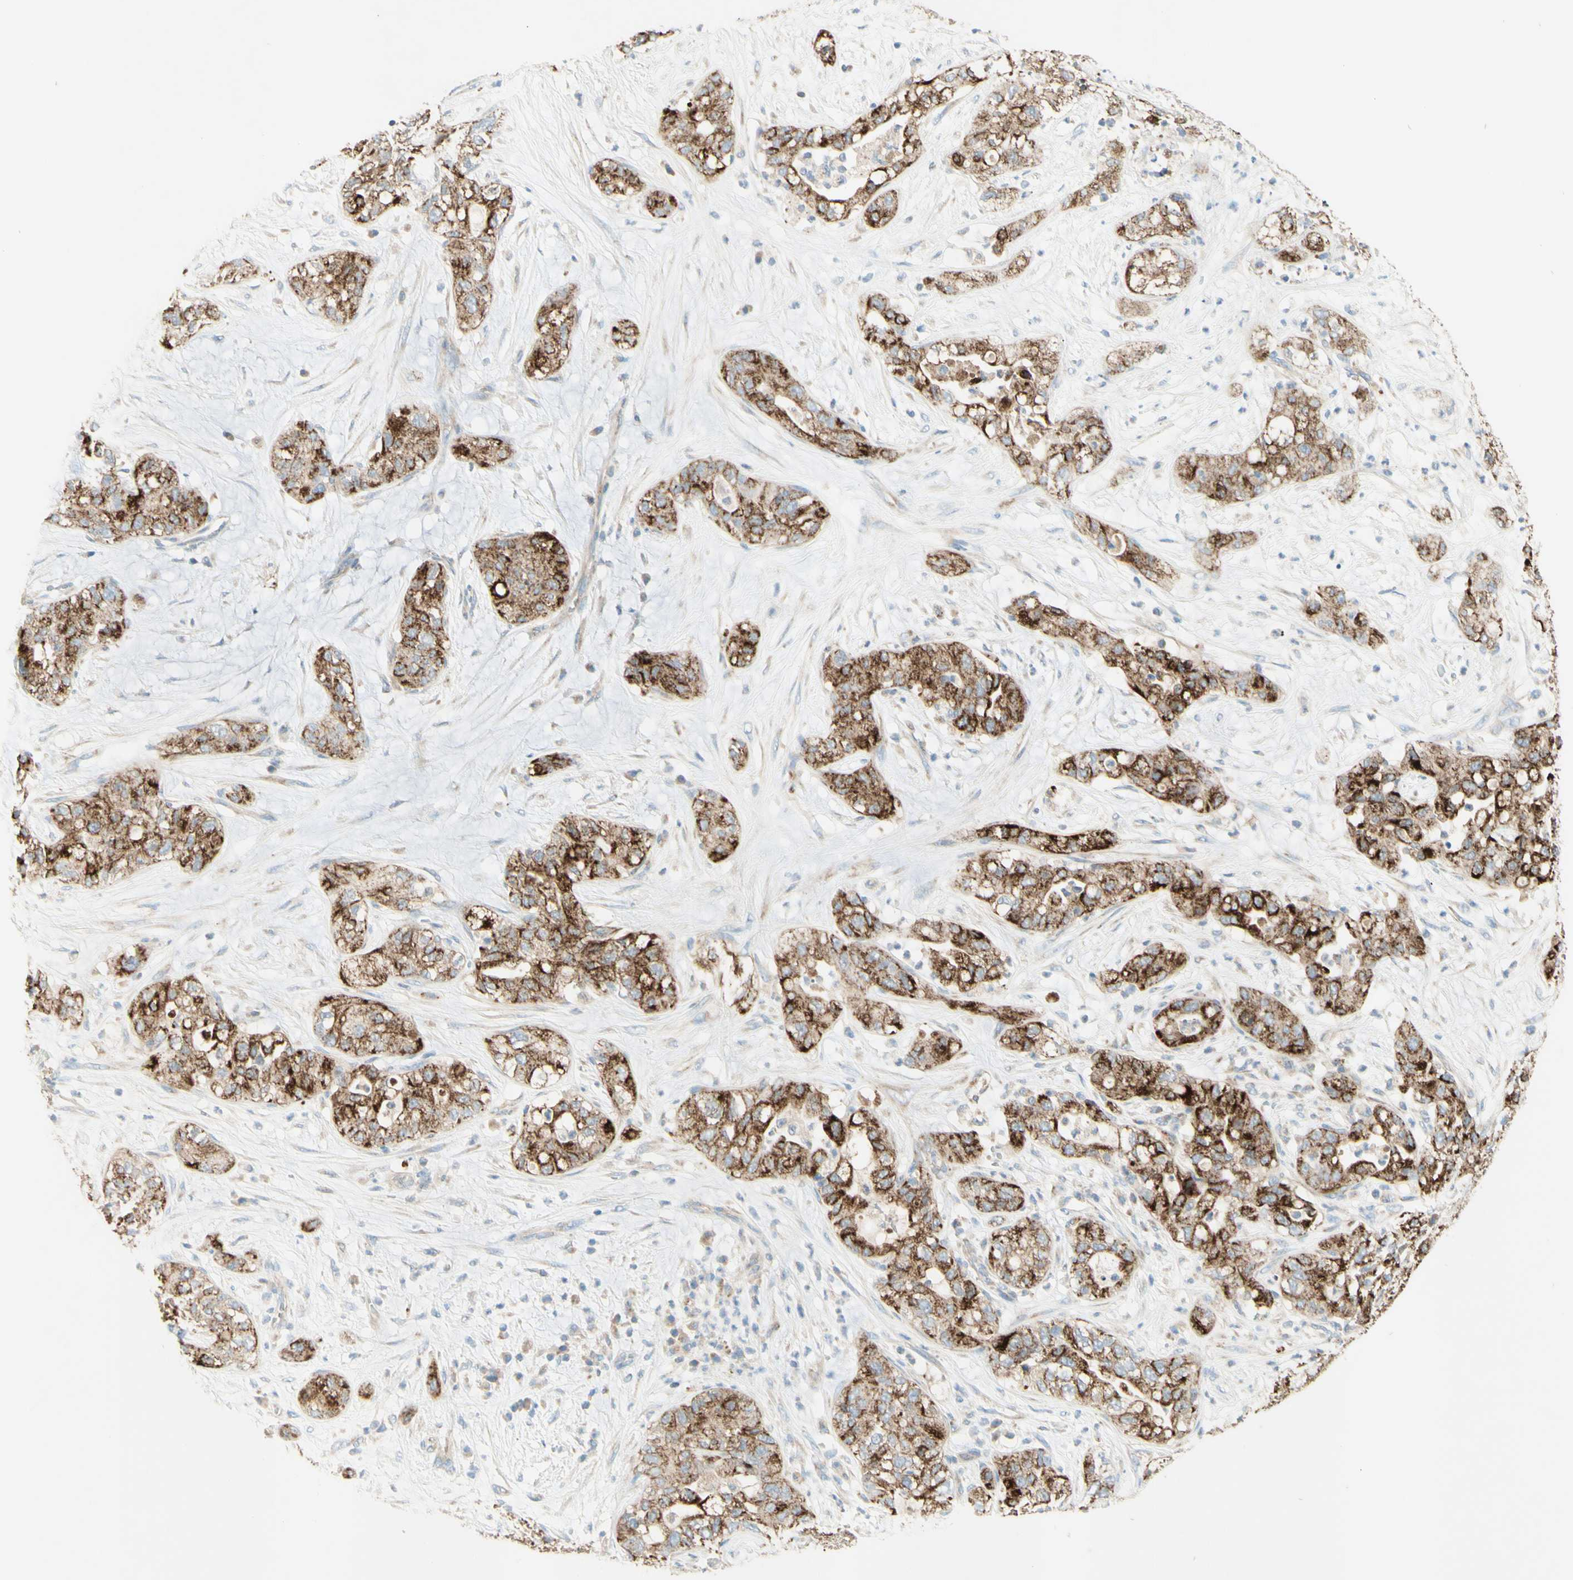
{"staining": {"intensity": "strong", "quantity": ">75%", "location": "cytoplasmic/membranous"}, "tissue": "pancreatic cancer", "cell_type": "Tumor cells", "image_type": "cancer", "snomed": [{"axis": "morphology", "description": "Adenocarcinoma, NOS"}, {"axis": "topography", "description": "Pancreas"}], "caption": "A histopathology image showing strong cytoplasmic/membranous expression in about >75% of tumor cells in pancreatic cancer, as visualized by brown immunohistochemical staining.", "gene": "ARMC10", "patient": {"sex": "female", "age": 78}}